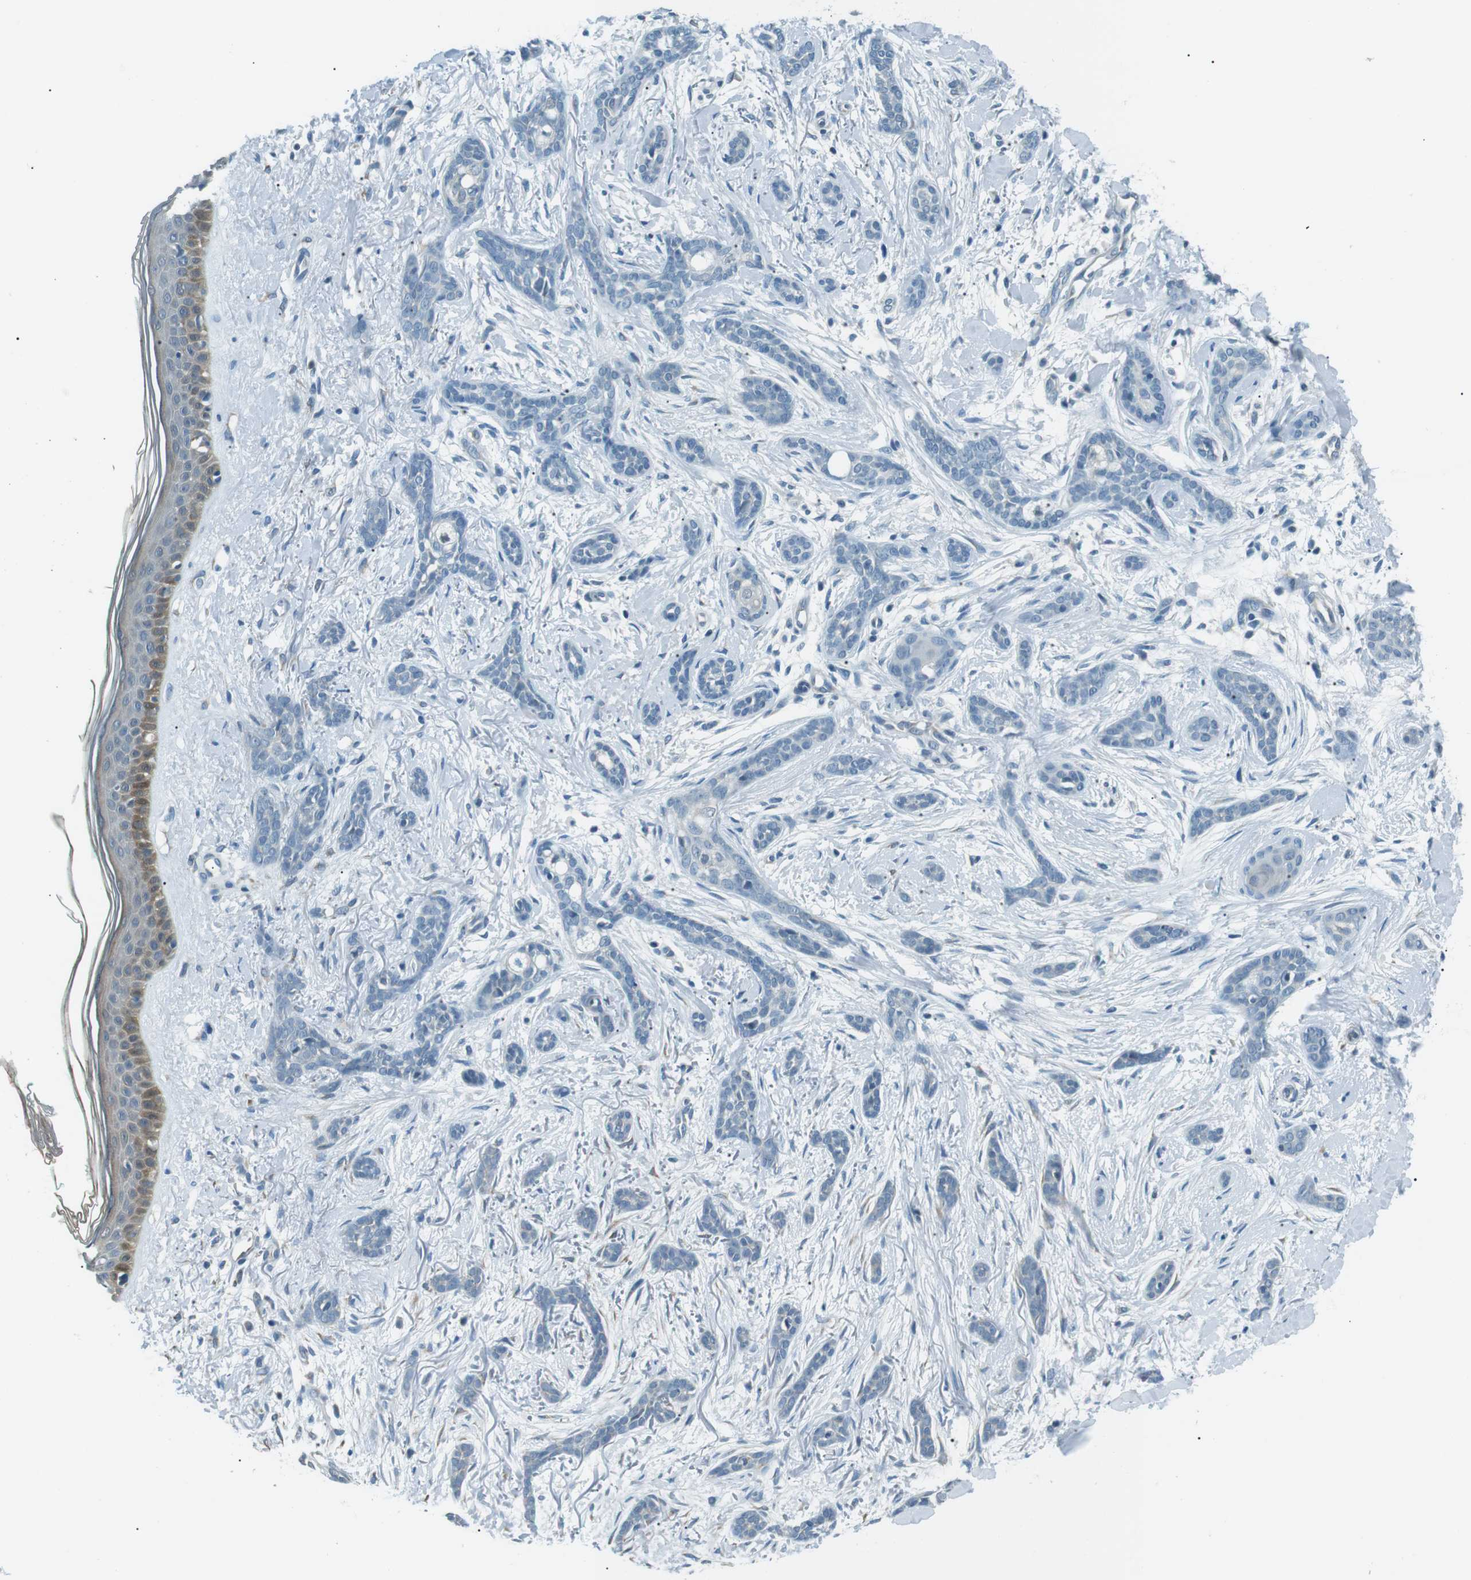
{"staining": {"intensity": "negative", "quantity": "none", "location": "none"}, "tissue": "skin cancer", "cell_type": "Tumor cells", "image_type": "cancer", "snomed": [{"axis": "morphology", "description": "Basal cell carcinoma"}, {"axis": "morphology", "description": "Adnexal tumor, benign"}, {"axis": "topography", "description": "Skin"}], "caption": "The photomicrograph displays no staining of tumor cells in skin cancer (benign adnexal tumor). The staining is performed using DAB (3,3'-diaminobenzidine) brown chromogen with nuclei counter-stained in using hematoxylin.", "gene": "SERPINB2", "patient": {"sex": "female", "age": 42}}